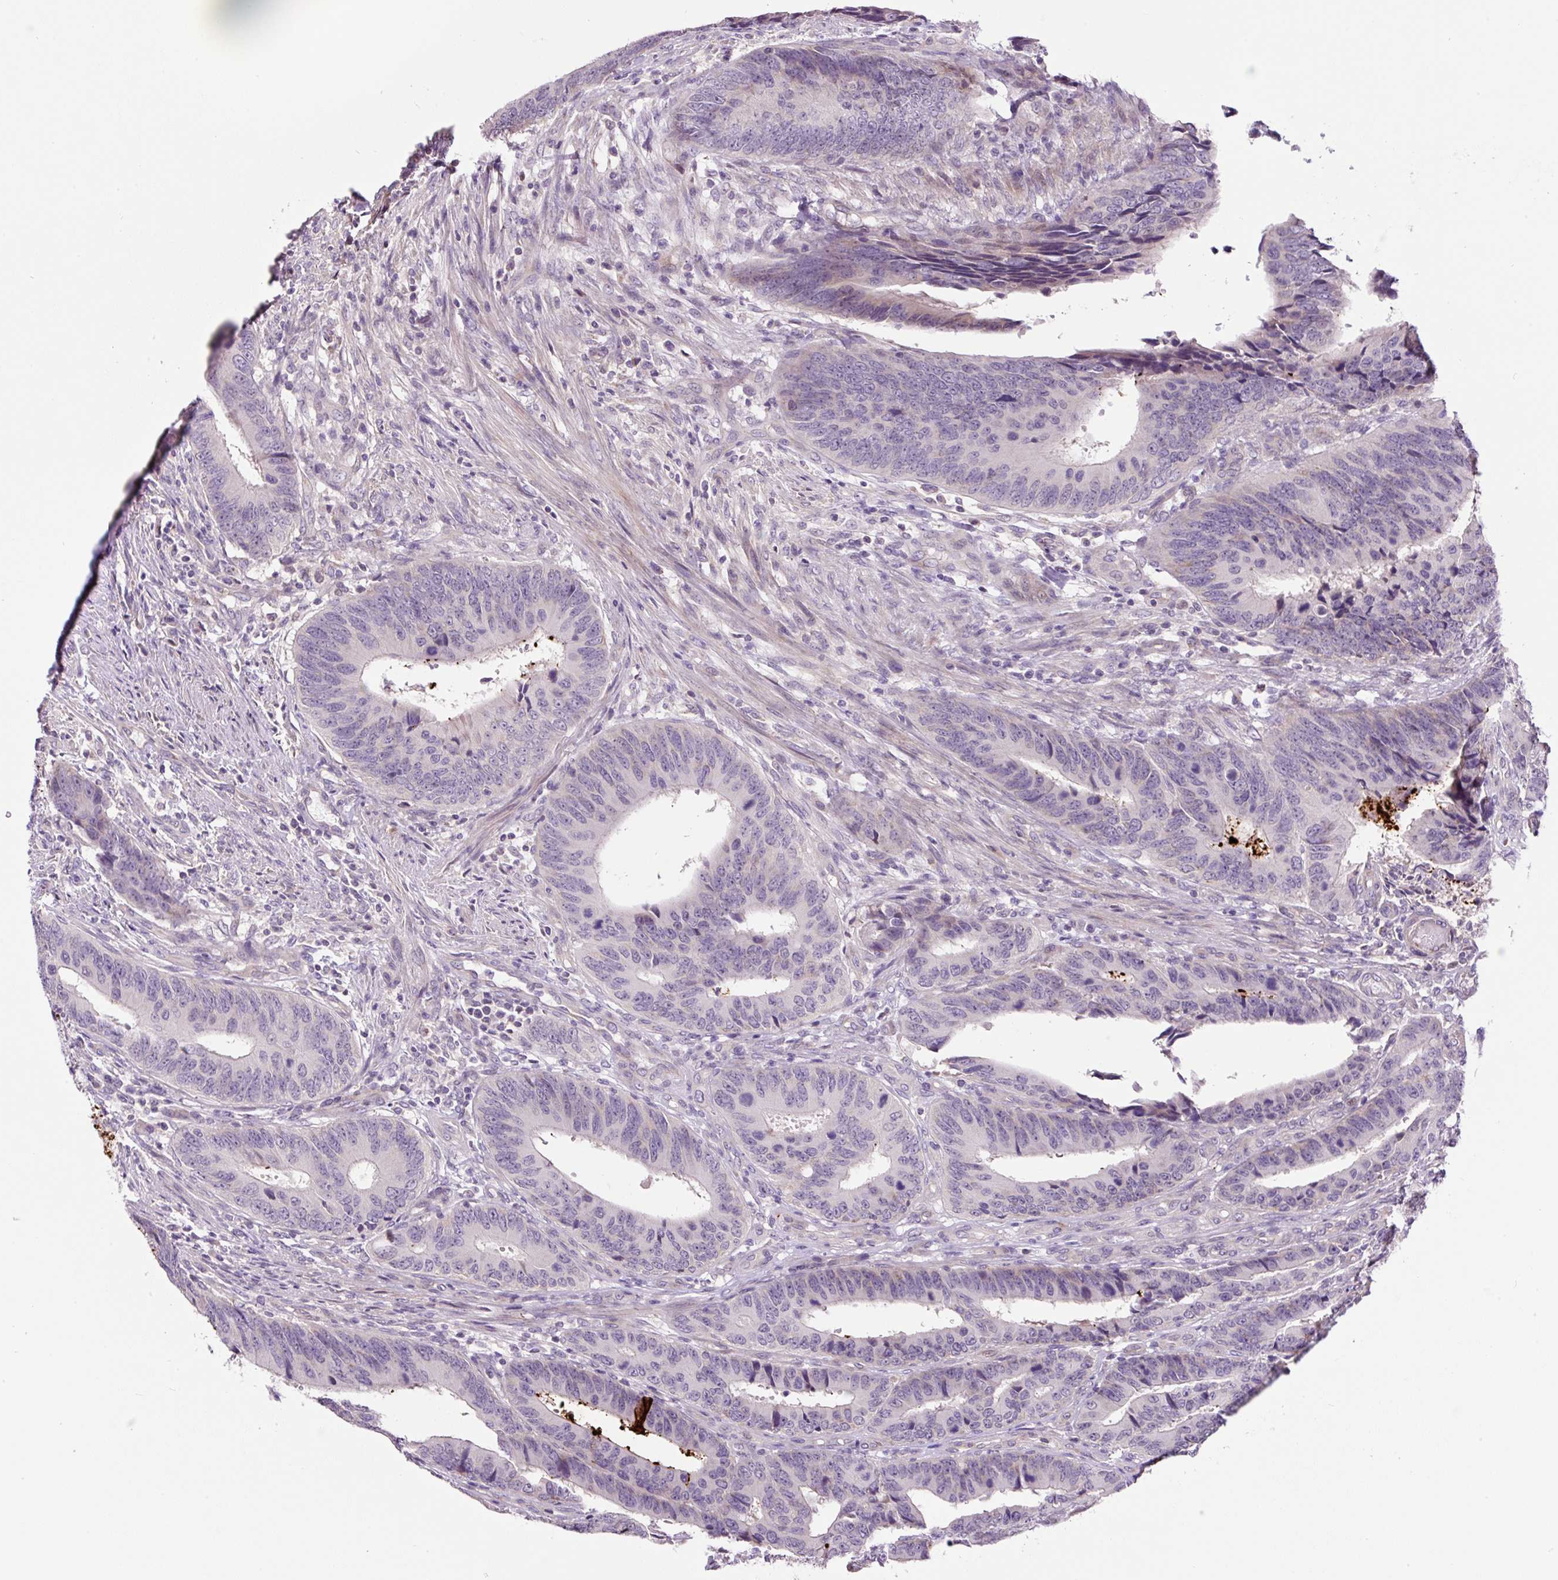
{"staining": {"intensity": "negative", "quantity": "none", "location": "none"}, "tissue": "colorectal cancer", "cell_type": "Tumor cells", "image_type": "cancer", "snomed": [{"axis": "morphology", "description": "Adenocarcinoma, NOS"}, {"axis": "topography", "description": "Colon"}], "caption": "Protein analysis of adenocarcinoma (colorectal) demonstrates no significant positivity in tumor cells. (DAB (3,3'-diaminobenzidine) IHC, high magnification).", "gene": "OGDHL", "patient": {"sex": "male", "age": 87}}